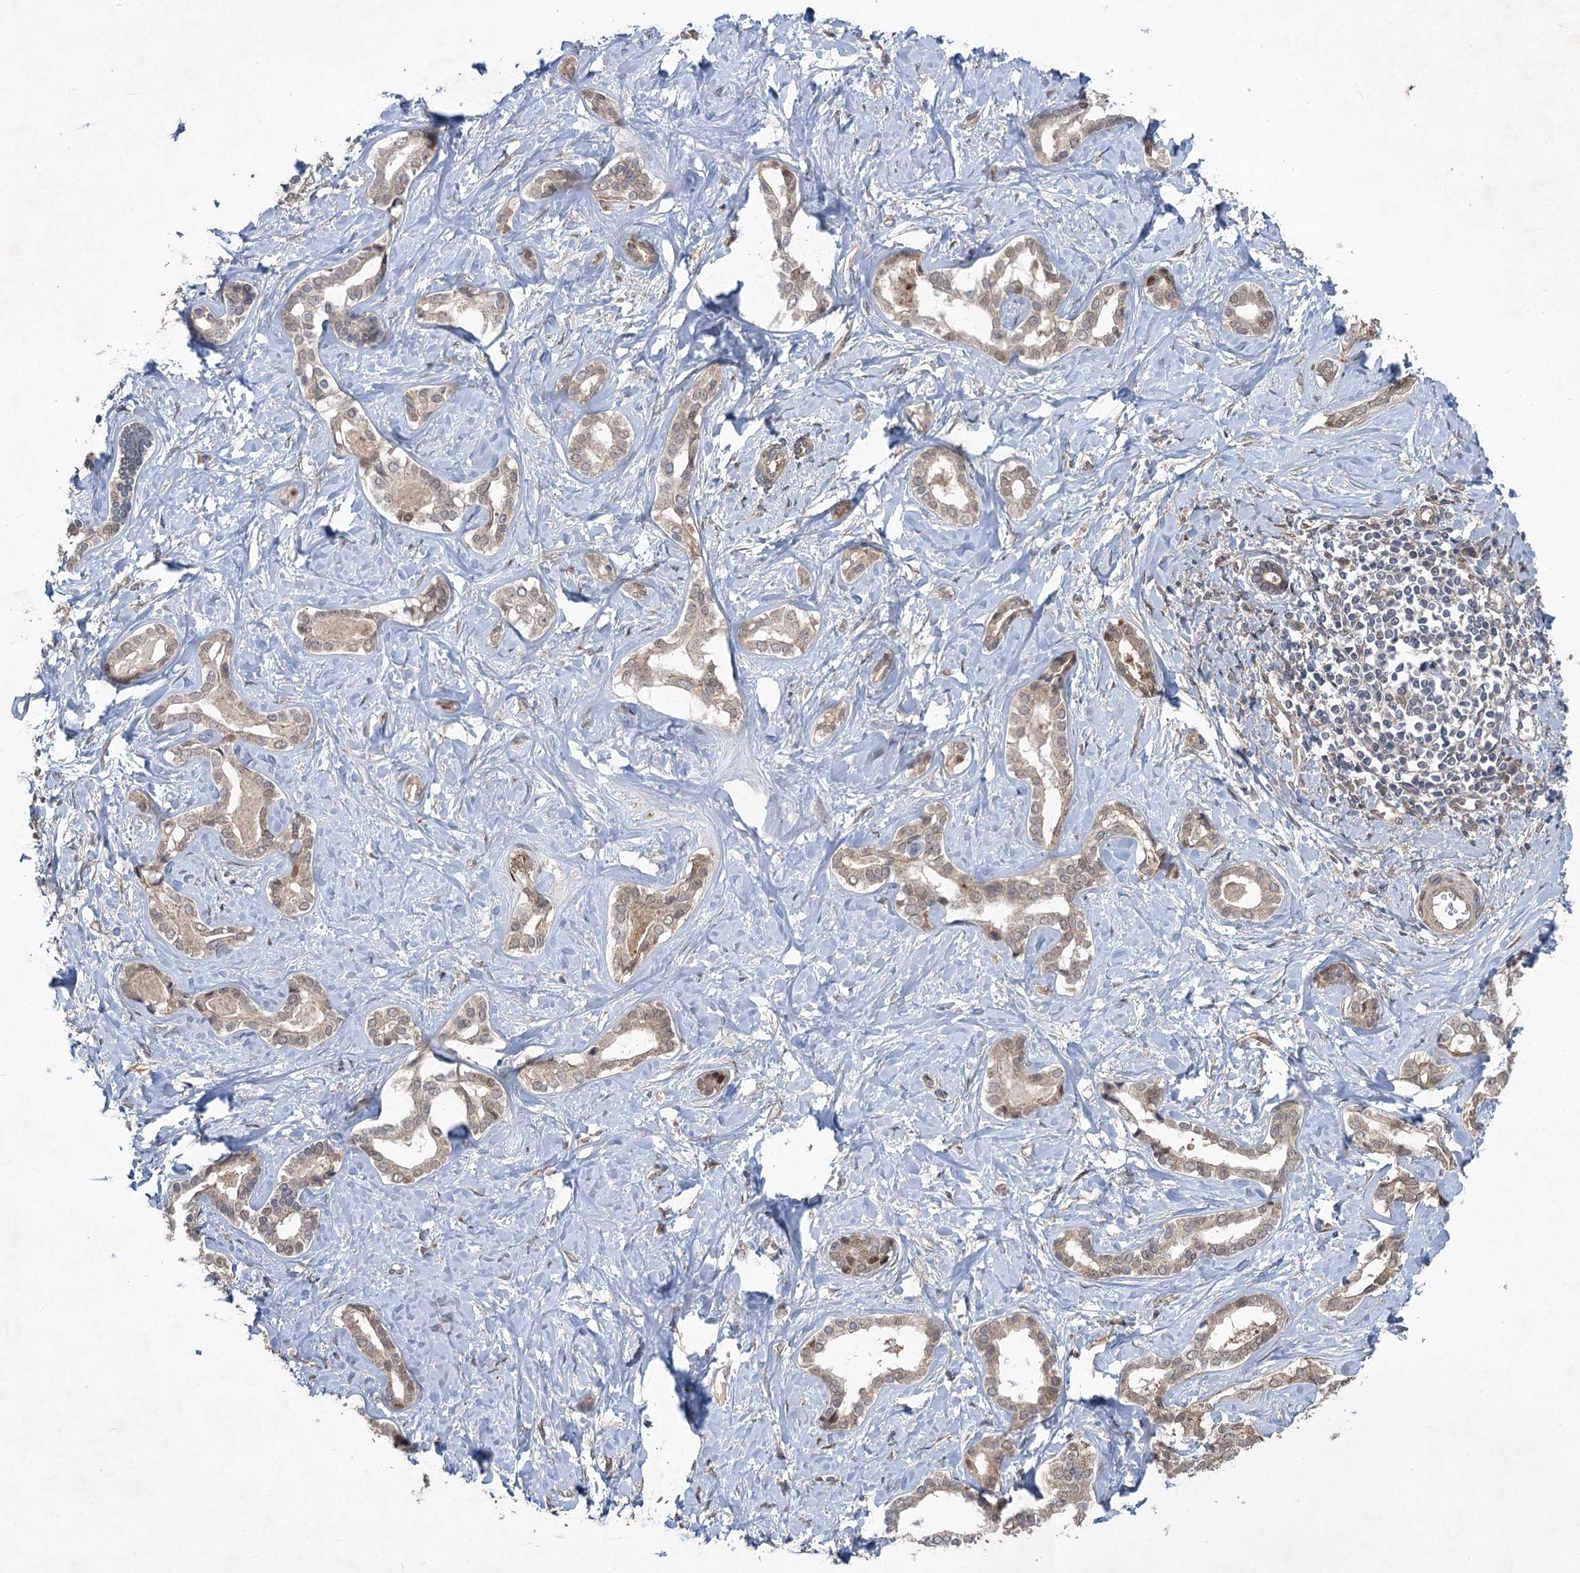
{"staining": {"intensity": "weak", "quantity": "<25%", "location": "nuclear"}, "tissue": "liver cancer", "cell_type": "Tumor cells", "image_type": "cancer", "snomed": [{"axis": "morphology", "description": "Cholangiocarcinoma"}, {"axis": "topography", "description": "Liver"}], "caption": "Immunohistochemical staining of cholangiocarcinoma (liver) reveals no significant positivity in tumor cells.", "gene": "NUDT22", "patient": {"sex": "female", "age": 77}}